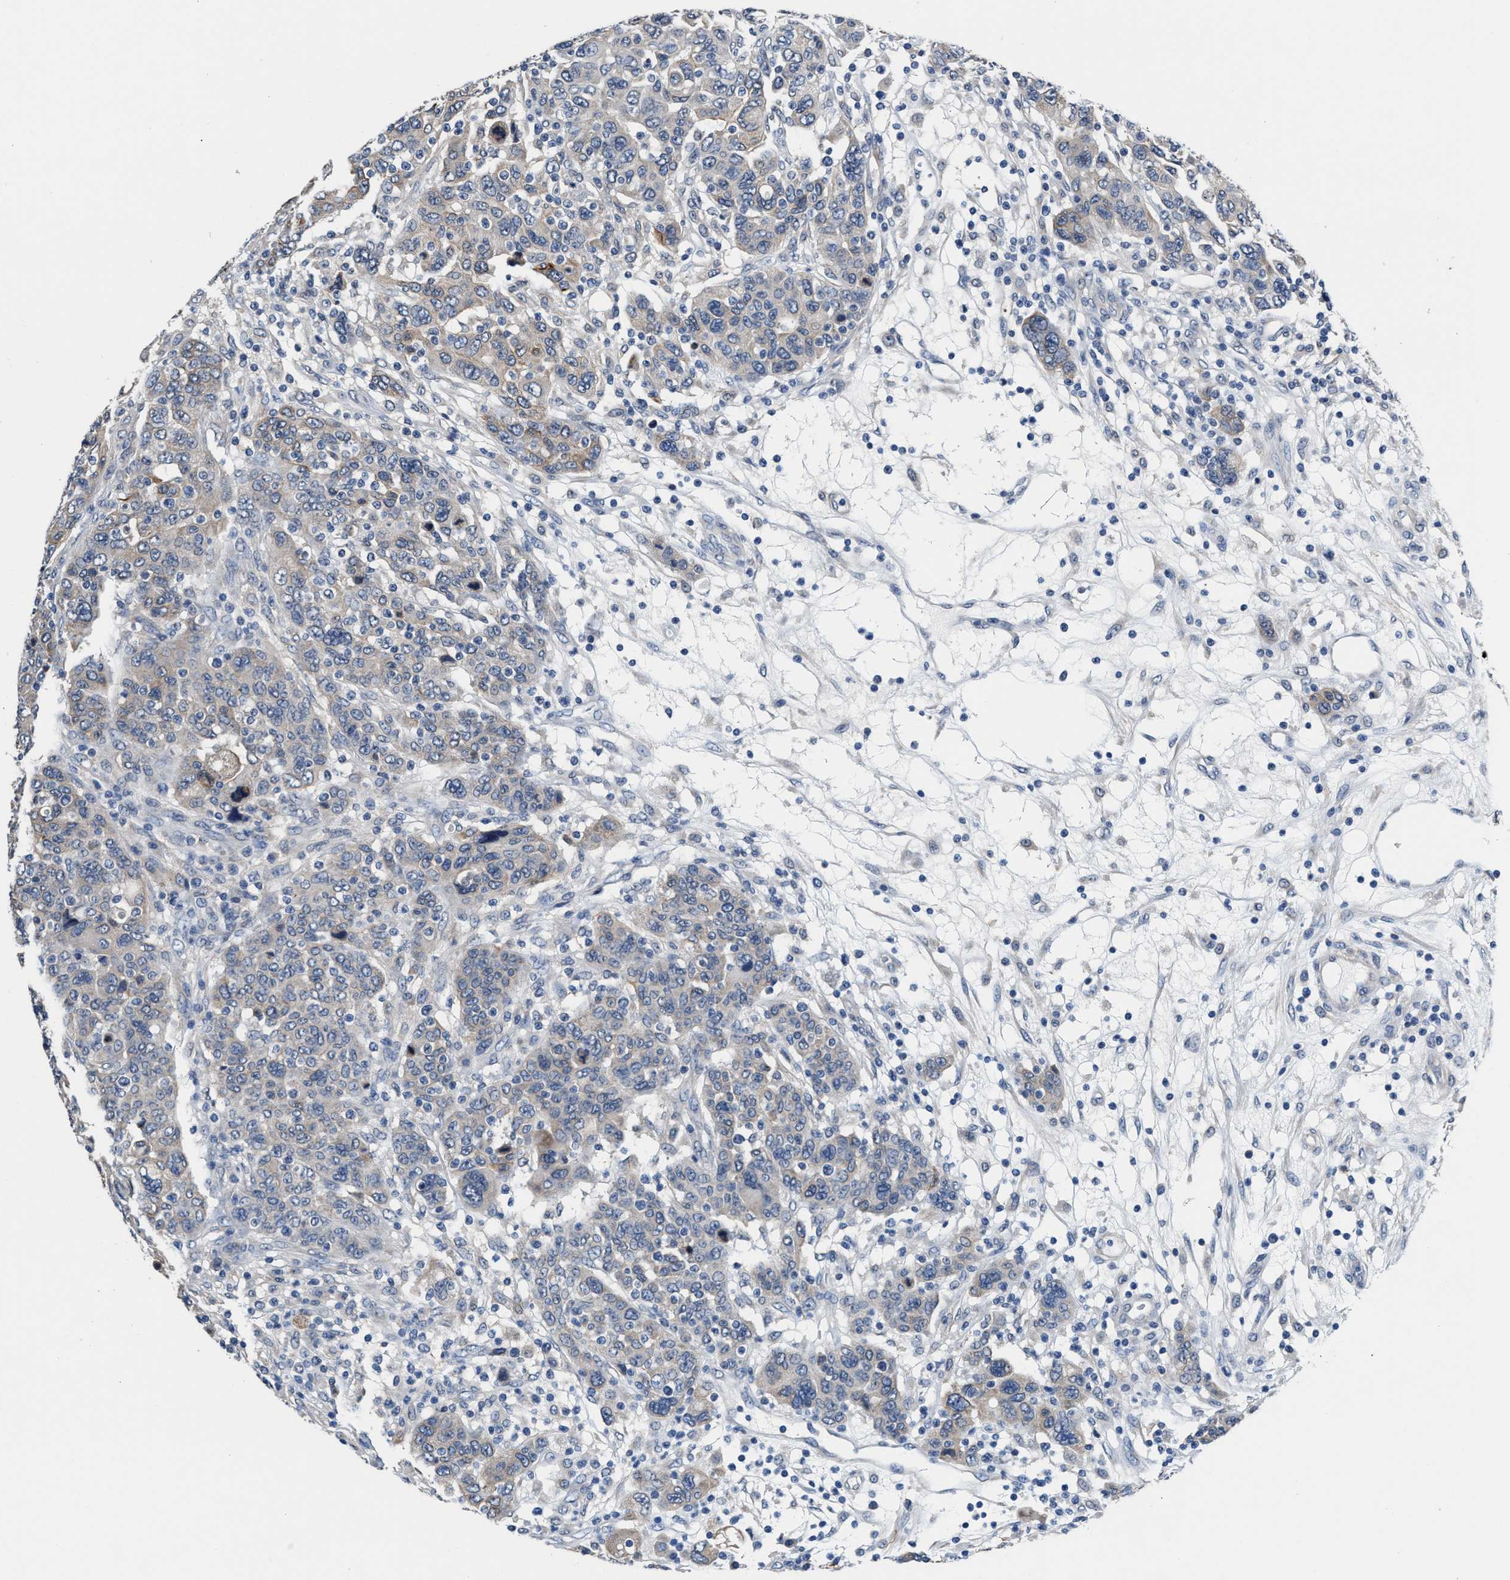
{"staining": {"intensity": "weak", "quantity": "25%-75%", "location": "cytoplasmic/membranous"}, "tissue": "breast cancer", "cell_type": "Tumor cells", "image_type": "cancer", "snomed": [{"axis": "morphology", "description": "Duct carcinoma"}, {"axis": "topography", "description": "Breast"}], "caption": "Immunohistochemistry micrograph of breast infiltrating ductal carcinoma stained for a protein (brown), which shows low levels of weak cytoplasmic/membranous staining in about 25%-75% of tumor cells.", "gene": "MYH3", "patient": {"sex": "female", "age": 37}}